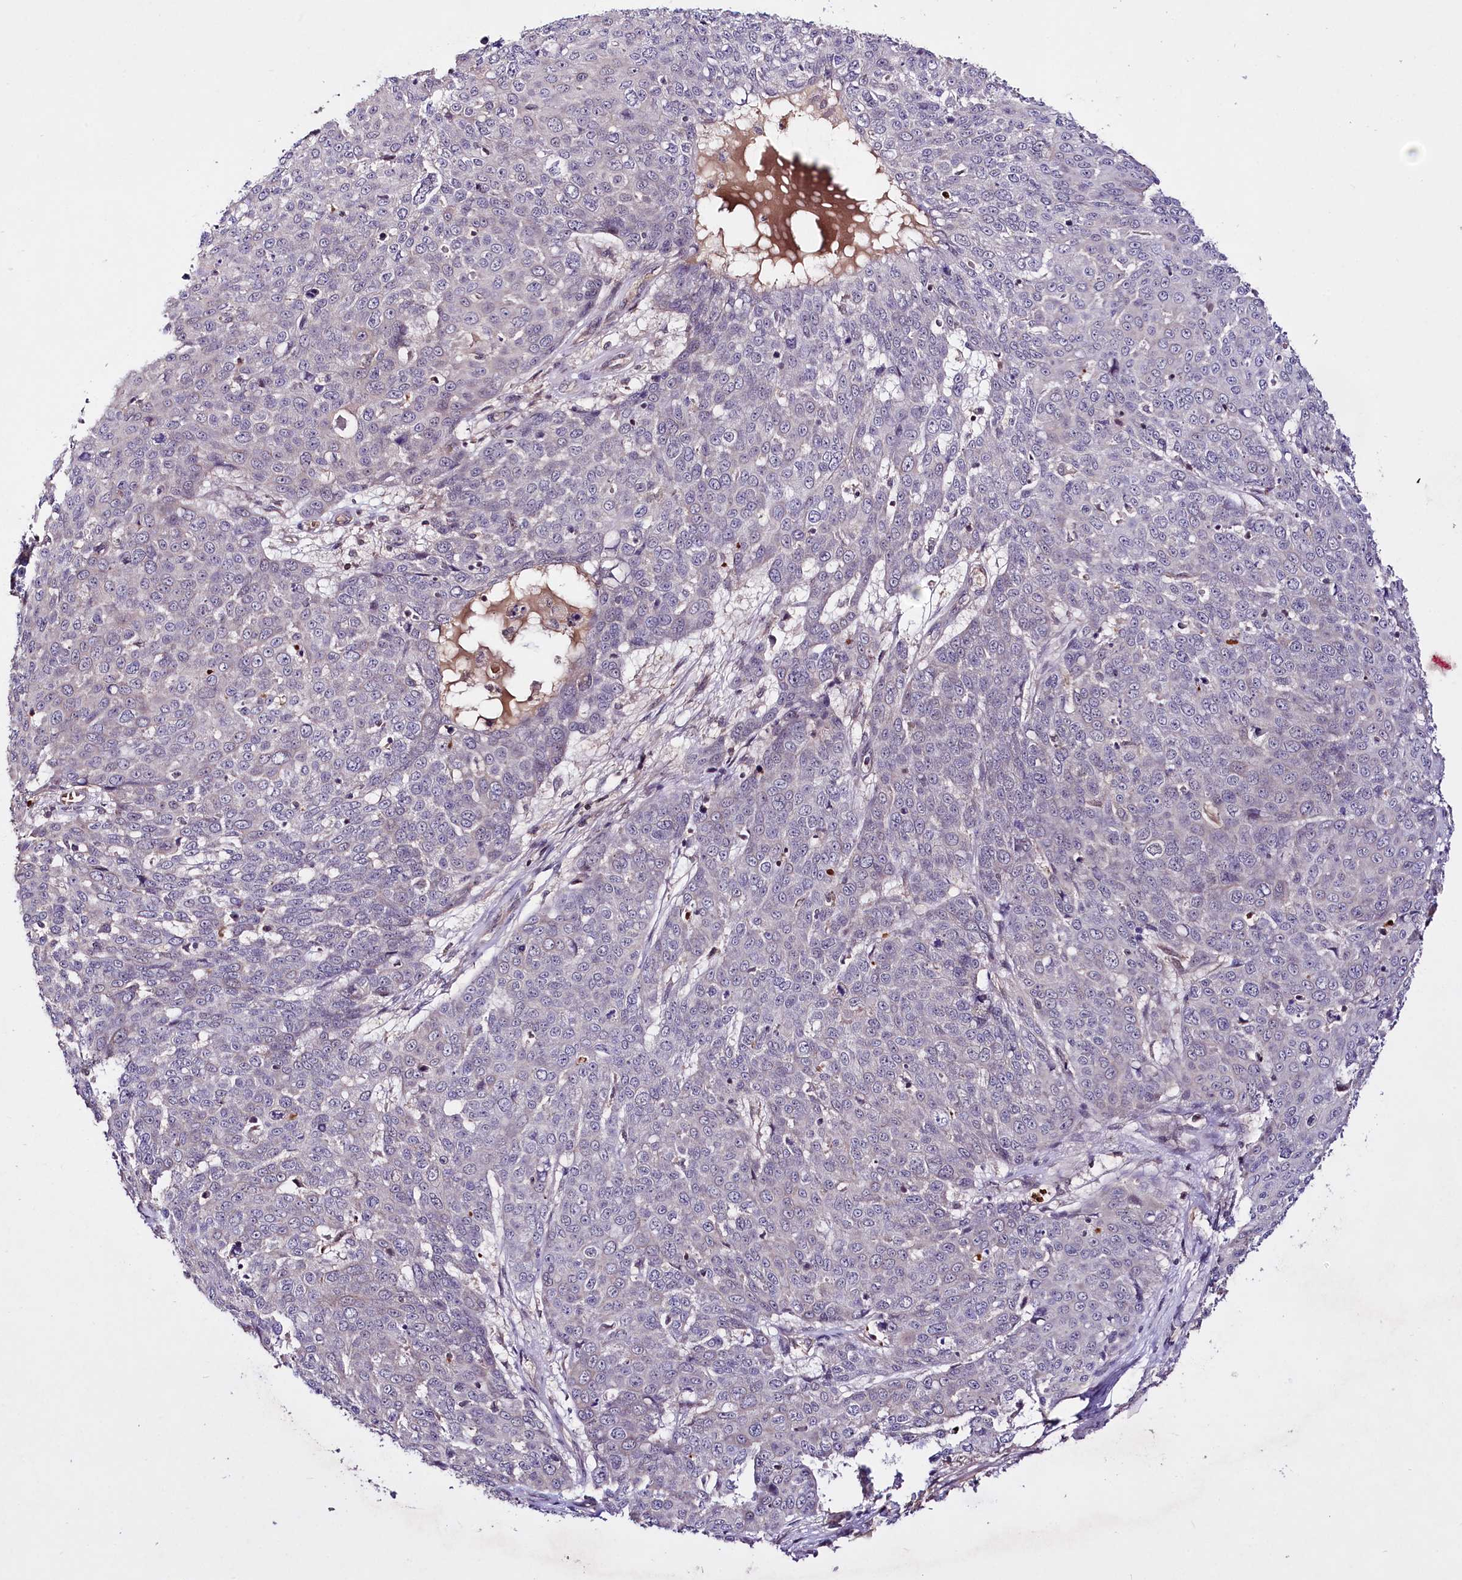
{"staining": {"intensity": "negative", "quantity": "none", "location": "none"}, "tissue": "skin cancer", "cell_type": "Tumor cells", "image_type": "cancer", "snomed": [{"axis": "morphology", "description": "Squamous cell carcinoma, NOS"}, {"axis": "topography", "description": "Skin"}], "caption": "Immunohistochemical staining of skin squamous cell carcinoma shows no significant positivity in tumor cells. (Stains: DAB immunohistochemistry (IHC) with hematoxylin counter stain, Microscopy: brightfield microscopy at high magnification).", "gene": "TAFAZZIN", "patient": {"sex": "male", "age": 71}}